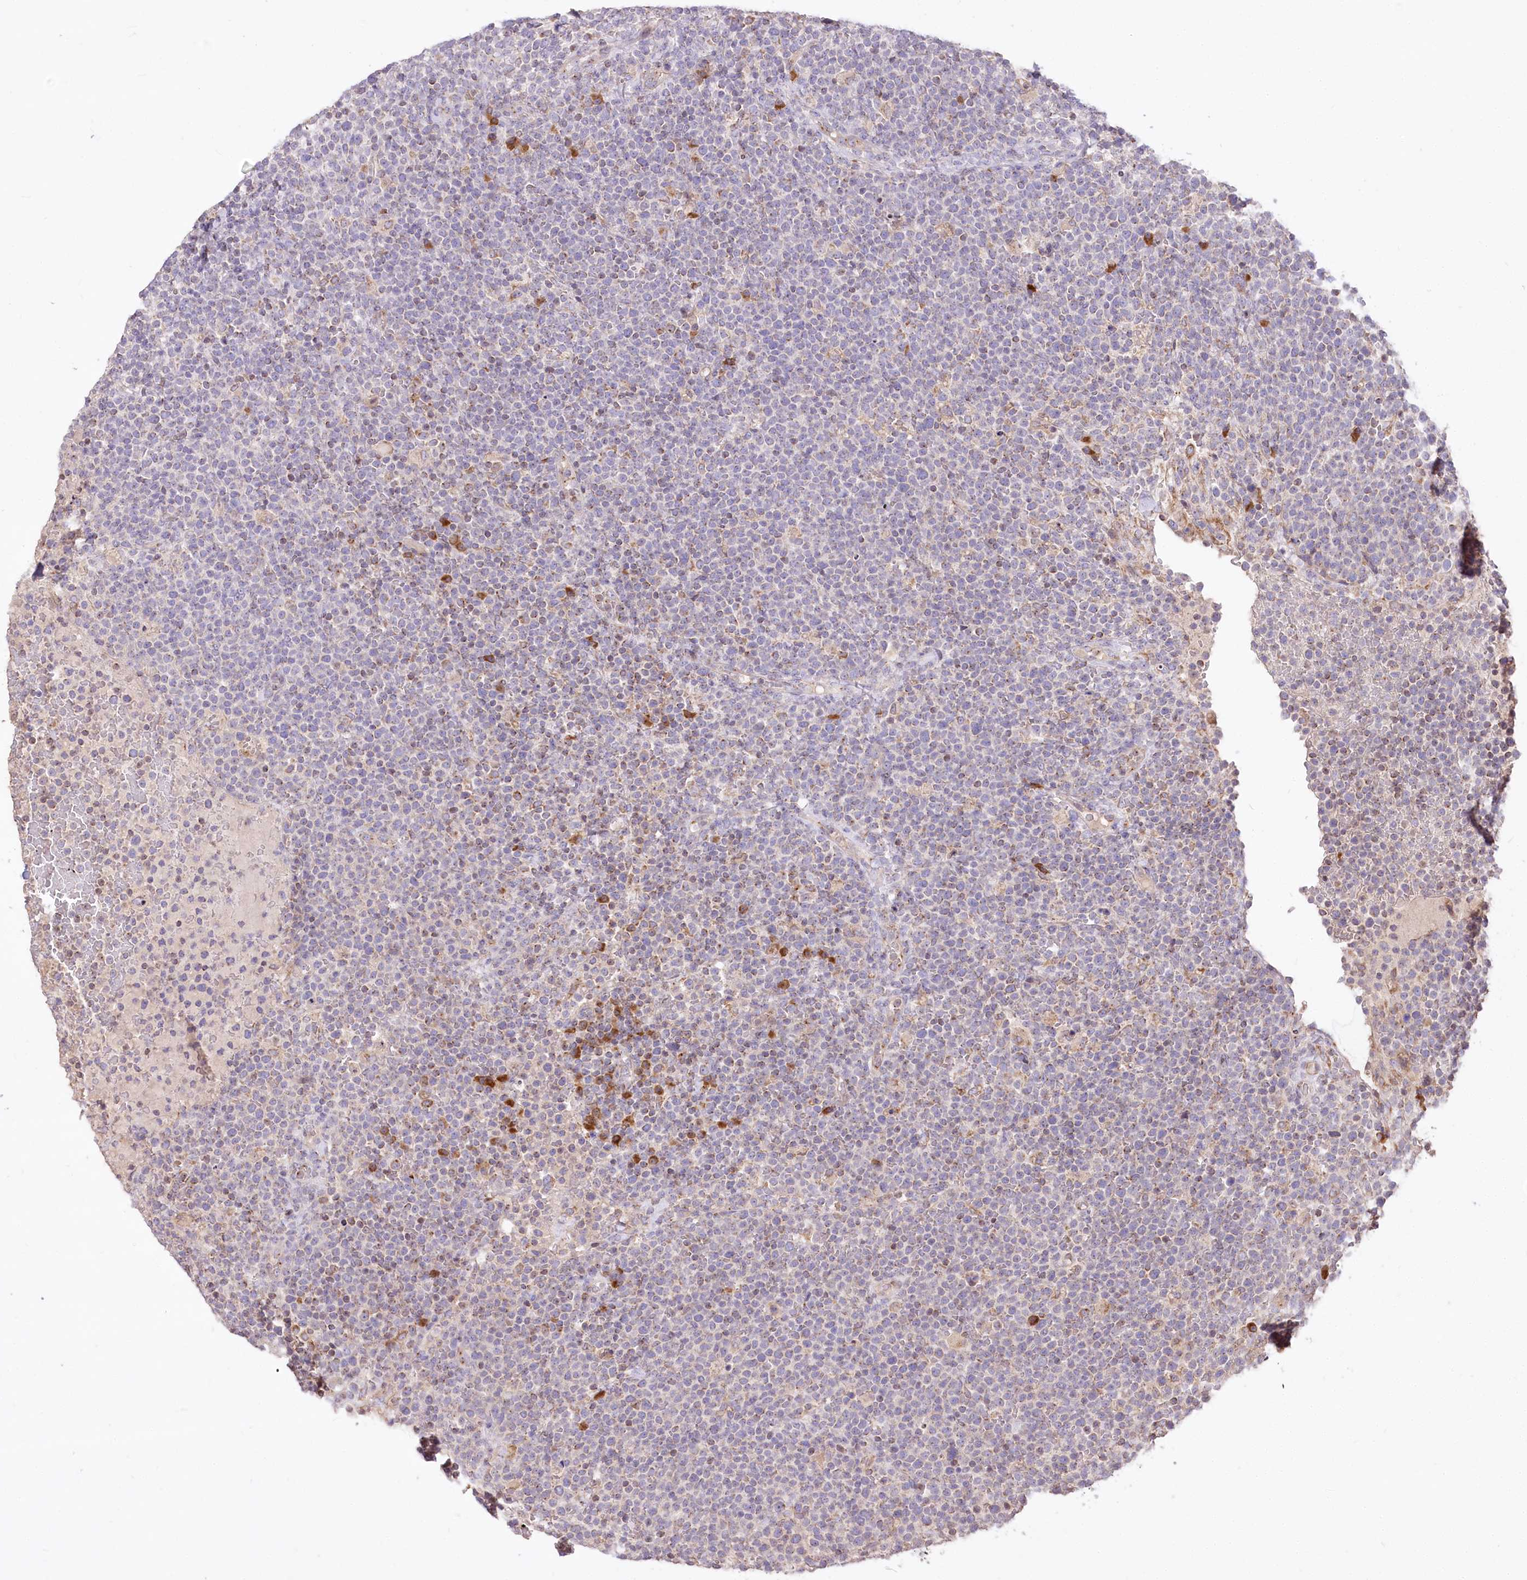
{"staining": {"intensity": "negative", "quantity": "none", "location": "none"}, "tissue": "lymphoma", "cell_type": "Tumor cells", "image_type": "cancer", "snomed": [{"axis": "morphology", "description": "Malignant lymphoma, non-Hodgkin's type, High grade"}, {"axis": "topography", "description": "Lymph node"}], "caption": "Tumor cells are negative for brown protein staining in lymphoma.", "gene": "STT3B", "patient": {"sex": "male", "age": 61}}